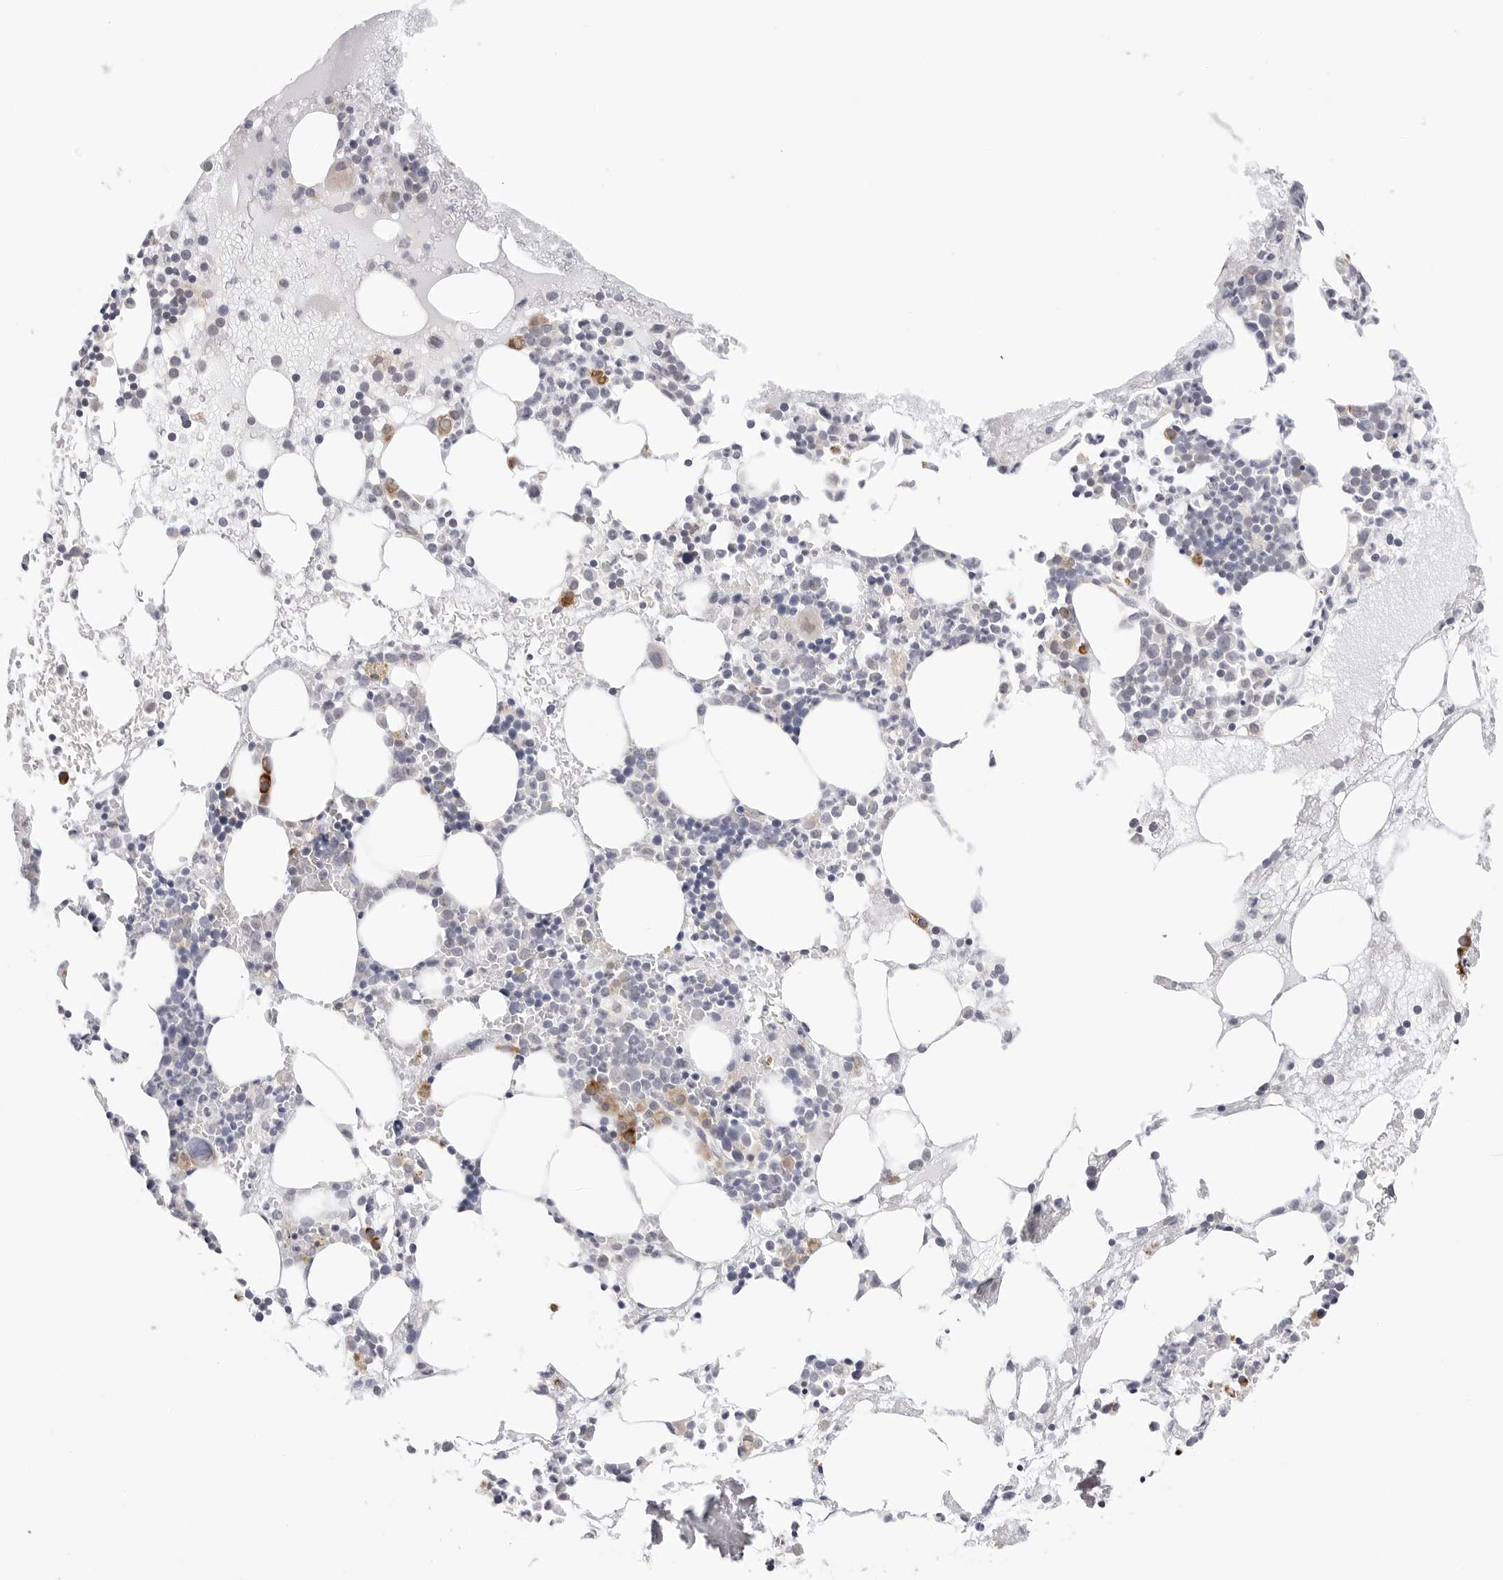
{"staining": {"intensity": "moderate", "quantity": "<25%", "location": "cytoplasmic/membranous"}, "tissue": "bone marrow", "cell_type": "Hematopoietic cells", "image_type": "normal", "snomed": [{"axis": "morphology", "description": "Normal tissue, NOS"}, {"axis": "topography", "description": "Bone marrow"}], "caption": "Immunohistochemistry (IHC) of benign human bone marrow displays low levels of moderate cytoplasmic/membranous expression in about <25% of hematopoietic cells.", "gene": "RPN1", "patient": {"sex": "female", "age": 52}}